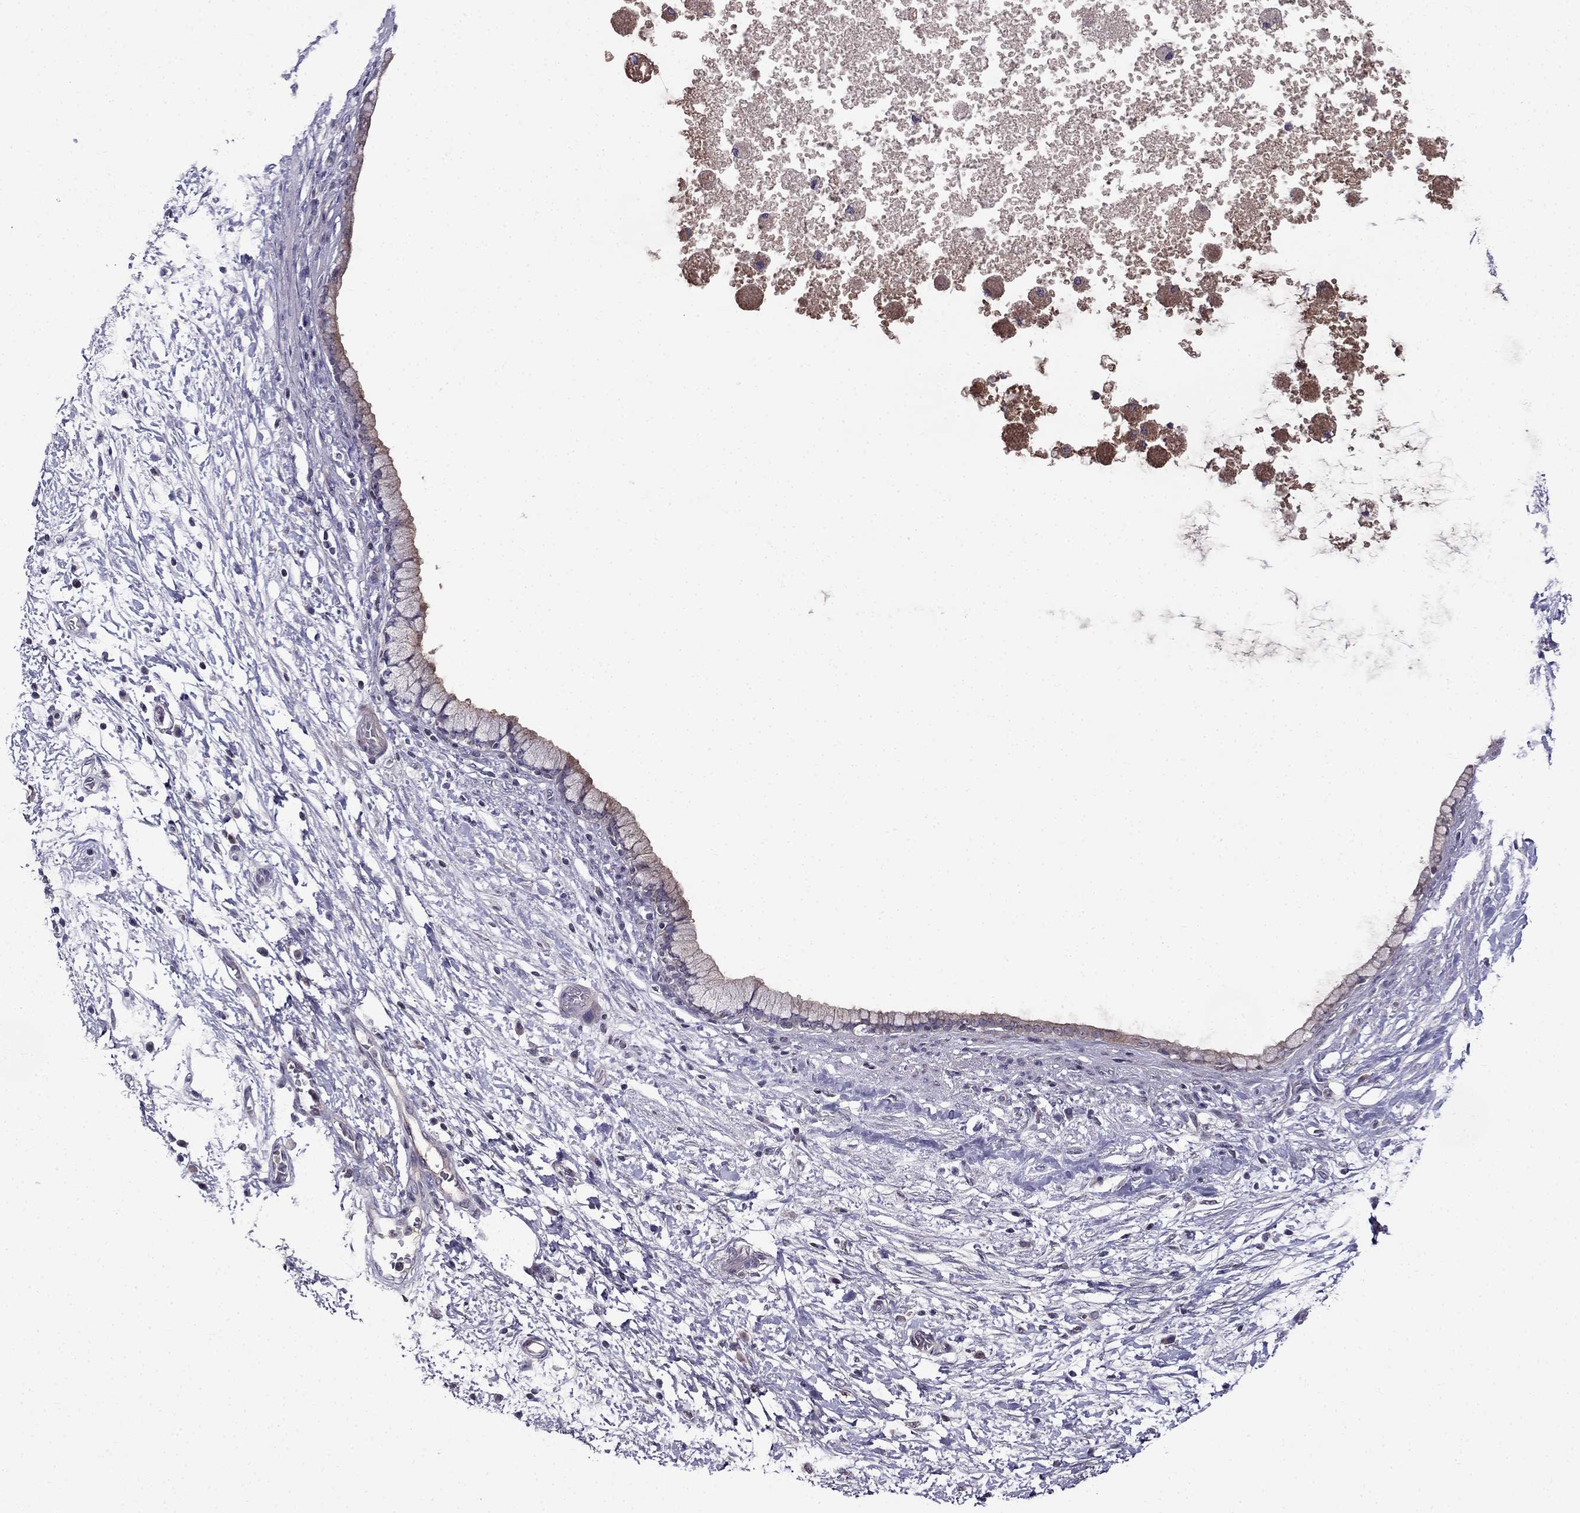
{"staining": {"intensity": "weak", "quantity": "<25%", "location": "cytoplasmic/membranous"}, "tissue": "pancreatic cancer", "cell_type": "Tumor cells", "image_type": "cancer", "snomed": [{"axis": "morphology", "description": "Adenocarcinoma, NOS"}, {"axis": "topography", "description": "Pancreas"}], "caption": "This histopathology image is of pancreatic cancer stained with immunohistochemistry to label a protein in brown with the nuclei are counter-stained blue. There is no positivity in tumor cells.", "gene": "PI16", "patient": {"sex": "female", "age": 72}}